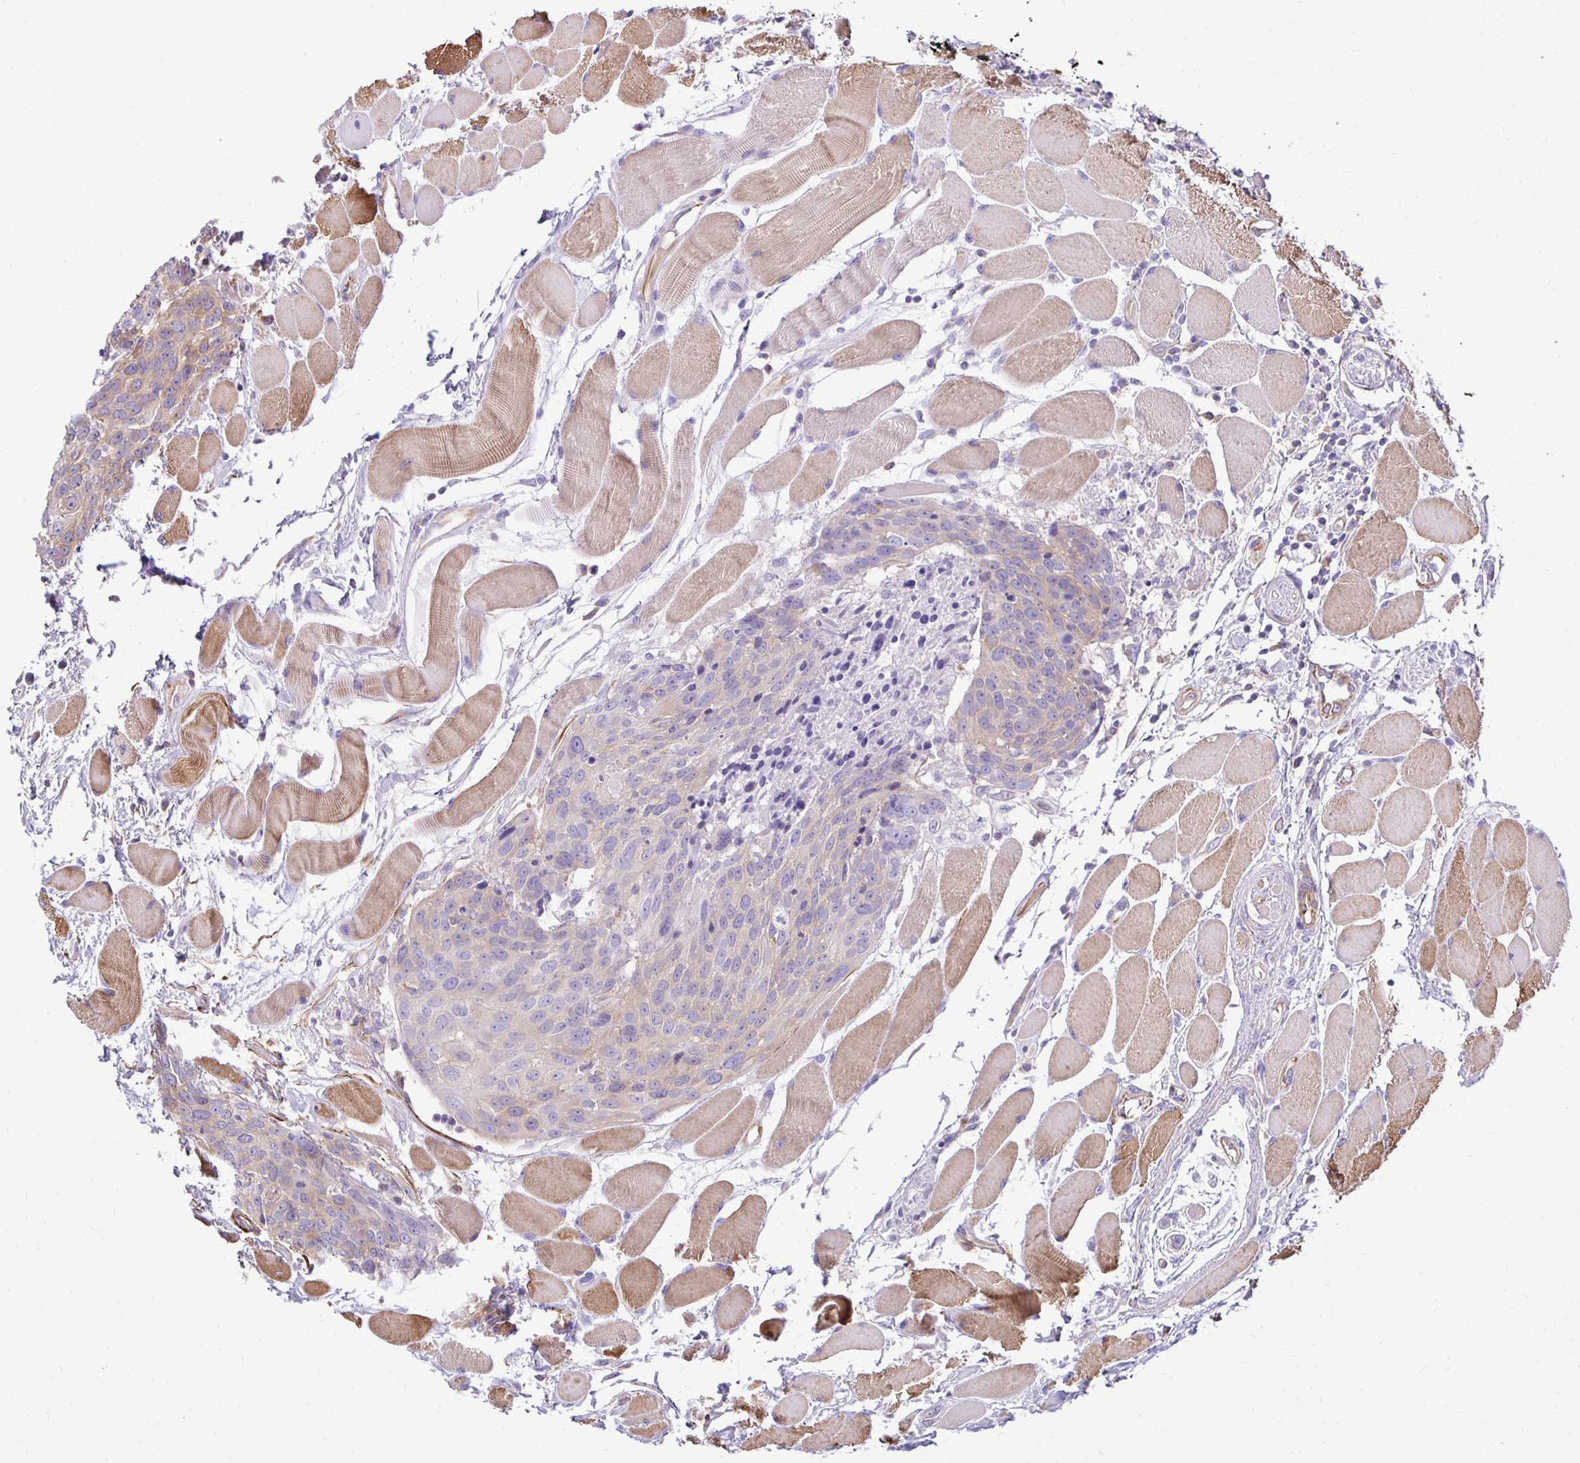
{"staining": {"intensity": "moderate", "quantity": "25%-75%", "location": "cytoplasmic/membranous"}, "tissue": "head and neck cancer", "cell_type": "Tumor cells", "image_type": "cancer", "snomed": [{"axis": "morphology", "description": "Squamous cell carcinoma, NOS"}, {"axis": "topography", "description": "Oral tissue"}, {"axis": "topography", "description": "Head-Neck"}], "caption": "Head and neck squamous cell carcinoma stained for a protein (brown) displays moderate cytoplasmic/membranous positive expression in approximately 25%-75% of tumor cells.", "gene": "CTPS1", "patient": {"sex": "male", "age": 64}}